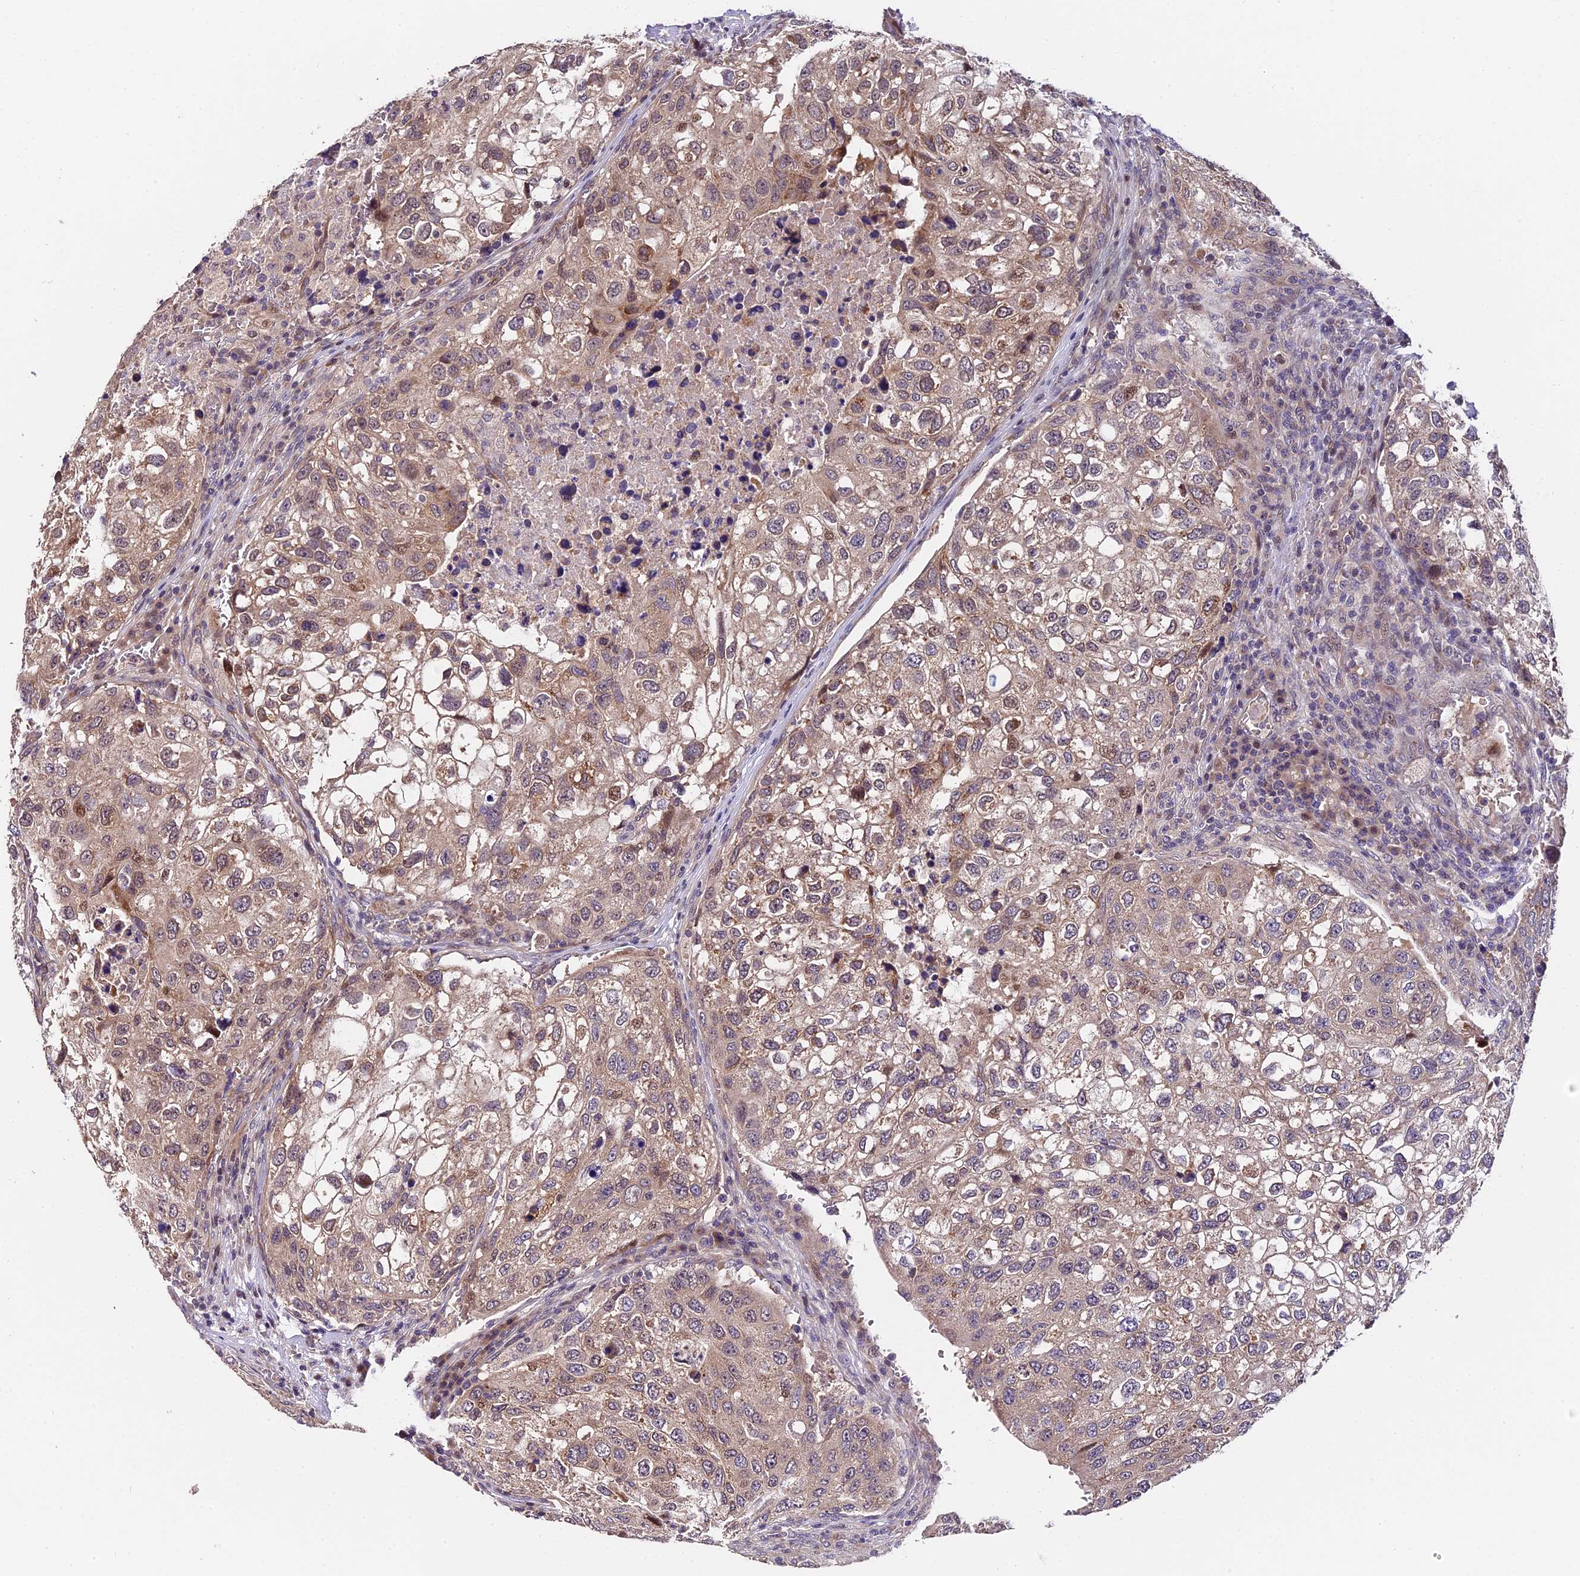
{"staining": {"intensity": "moderate", "quantity": "<25%", "location": "cytoplasmic/membranous,nuclear"}, "tissue": "urothelial cancer", "cell_type": "Tumor cells", "image_type": "cancer", "snomed": [{"axis": "morphology", "description": "Urothelial carcinoma, High grade"}, {"axis": "topography", "description": "Lymph node"}, {"axis": "topography", "description": "Urinary bladder"}], "caption": "A high-resolution image shows IHC staining of urothelial cancer, which displays moderate cytoplasmic/membranous and nuclear positivity in approximately <25% of tumor cells.", "gene": "TRMT1", "patient": {"sex": "male", "age": 51}}